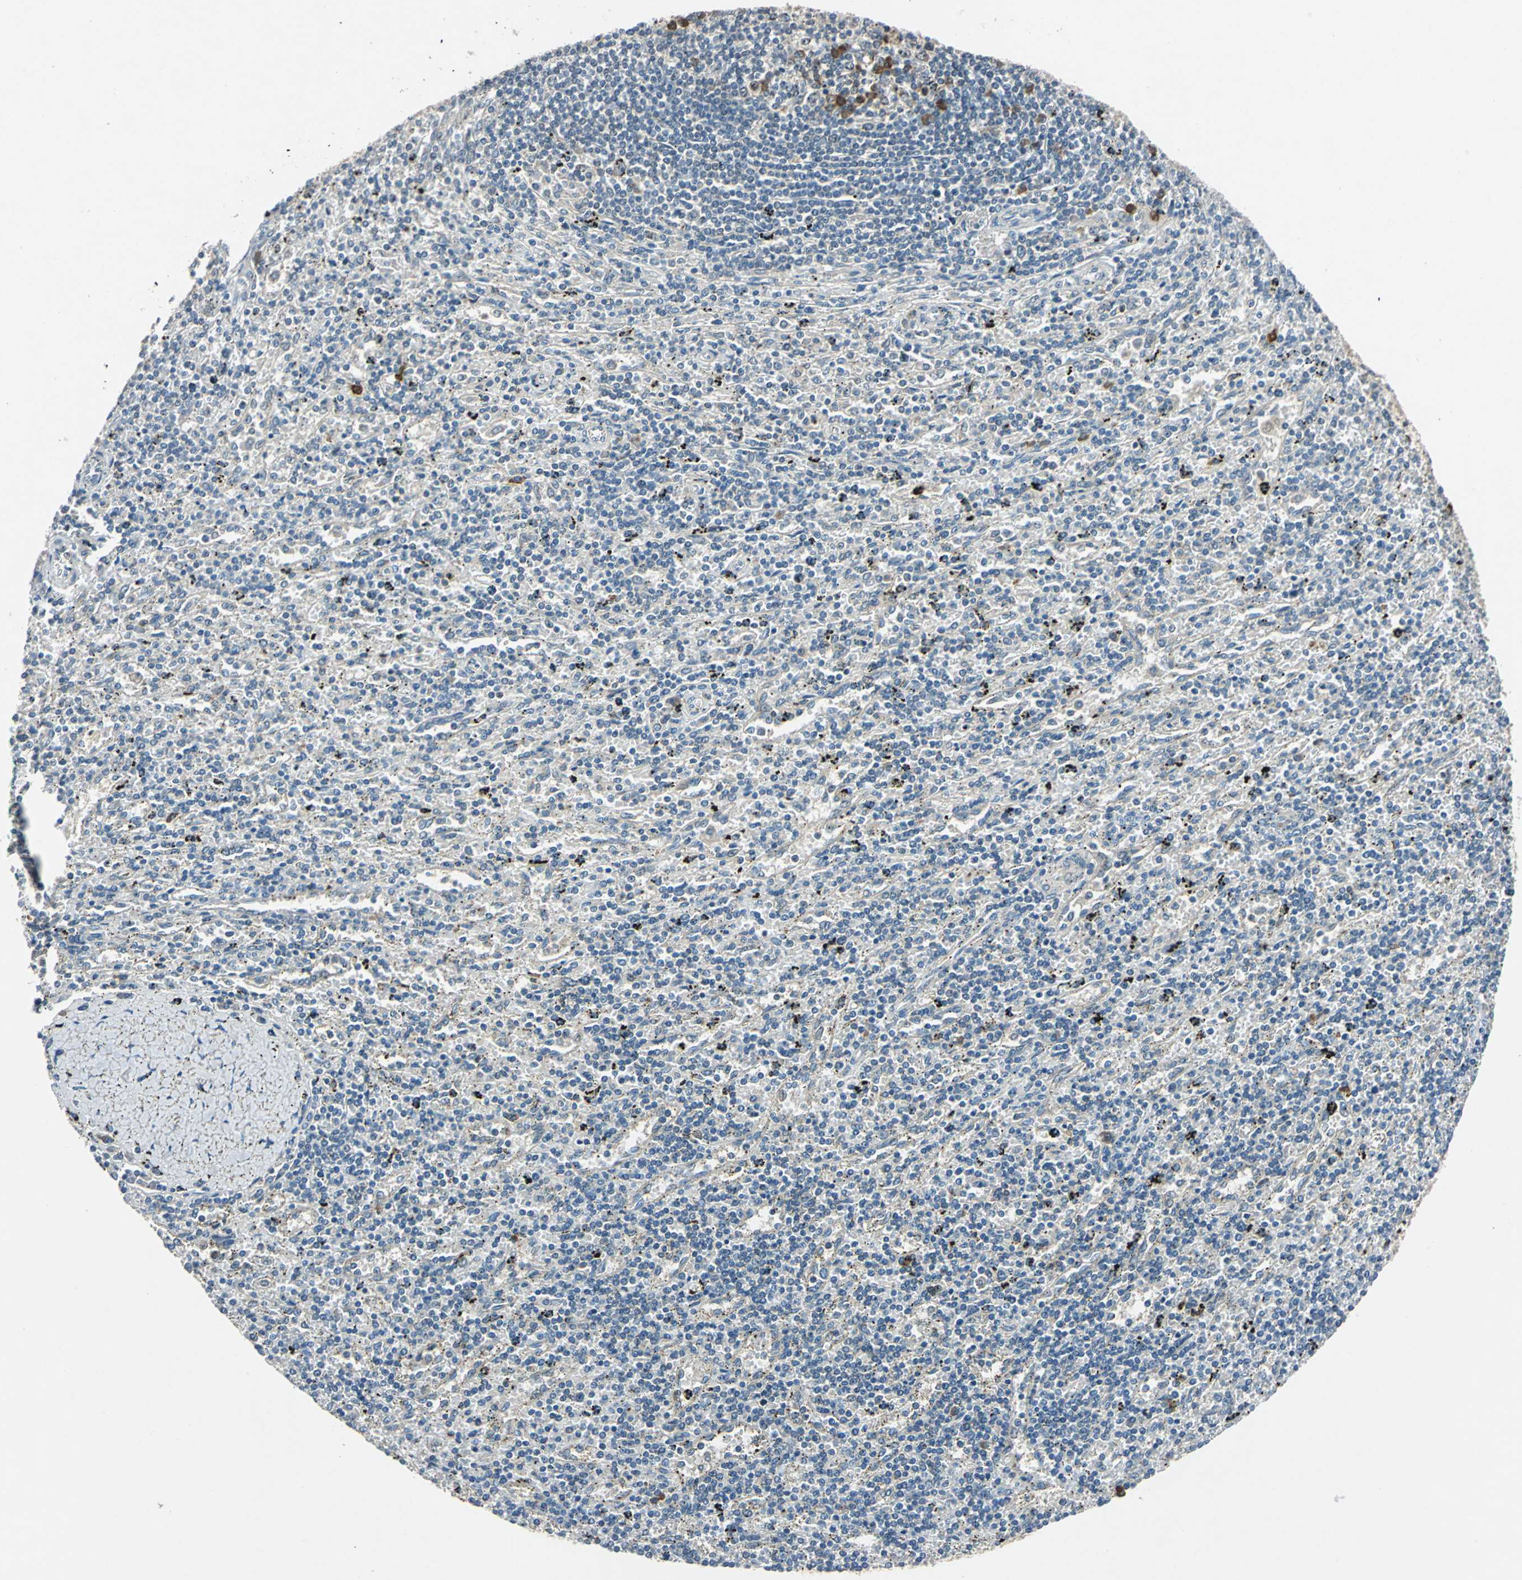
{"staining": {"intensity": "negative", "quantity": "none", "location": "none"}, "tissue": "lymphoma", "cell_type": "Tumor cells", "image_type": "cancer", "snomed": [{"axis": "morphology", "description": "Malignant lymphoma, non-Hodgkin's type, Low grade"}, {"axis": "topography", "description": "Spleen"}], "caption": "Immunohistochemistry photomicrograph of neoplastic tissue: human lymphoma stained with DAB reveals no significant protein expression in tumor cells. (DAB (3,3'-diaminobenzidine) immunohistochemistry with hematoxylin counter stain).", "gene": "SLC2A13", "patient": {"sex": "male", "age": 76}}